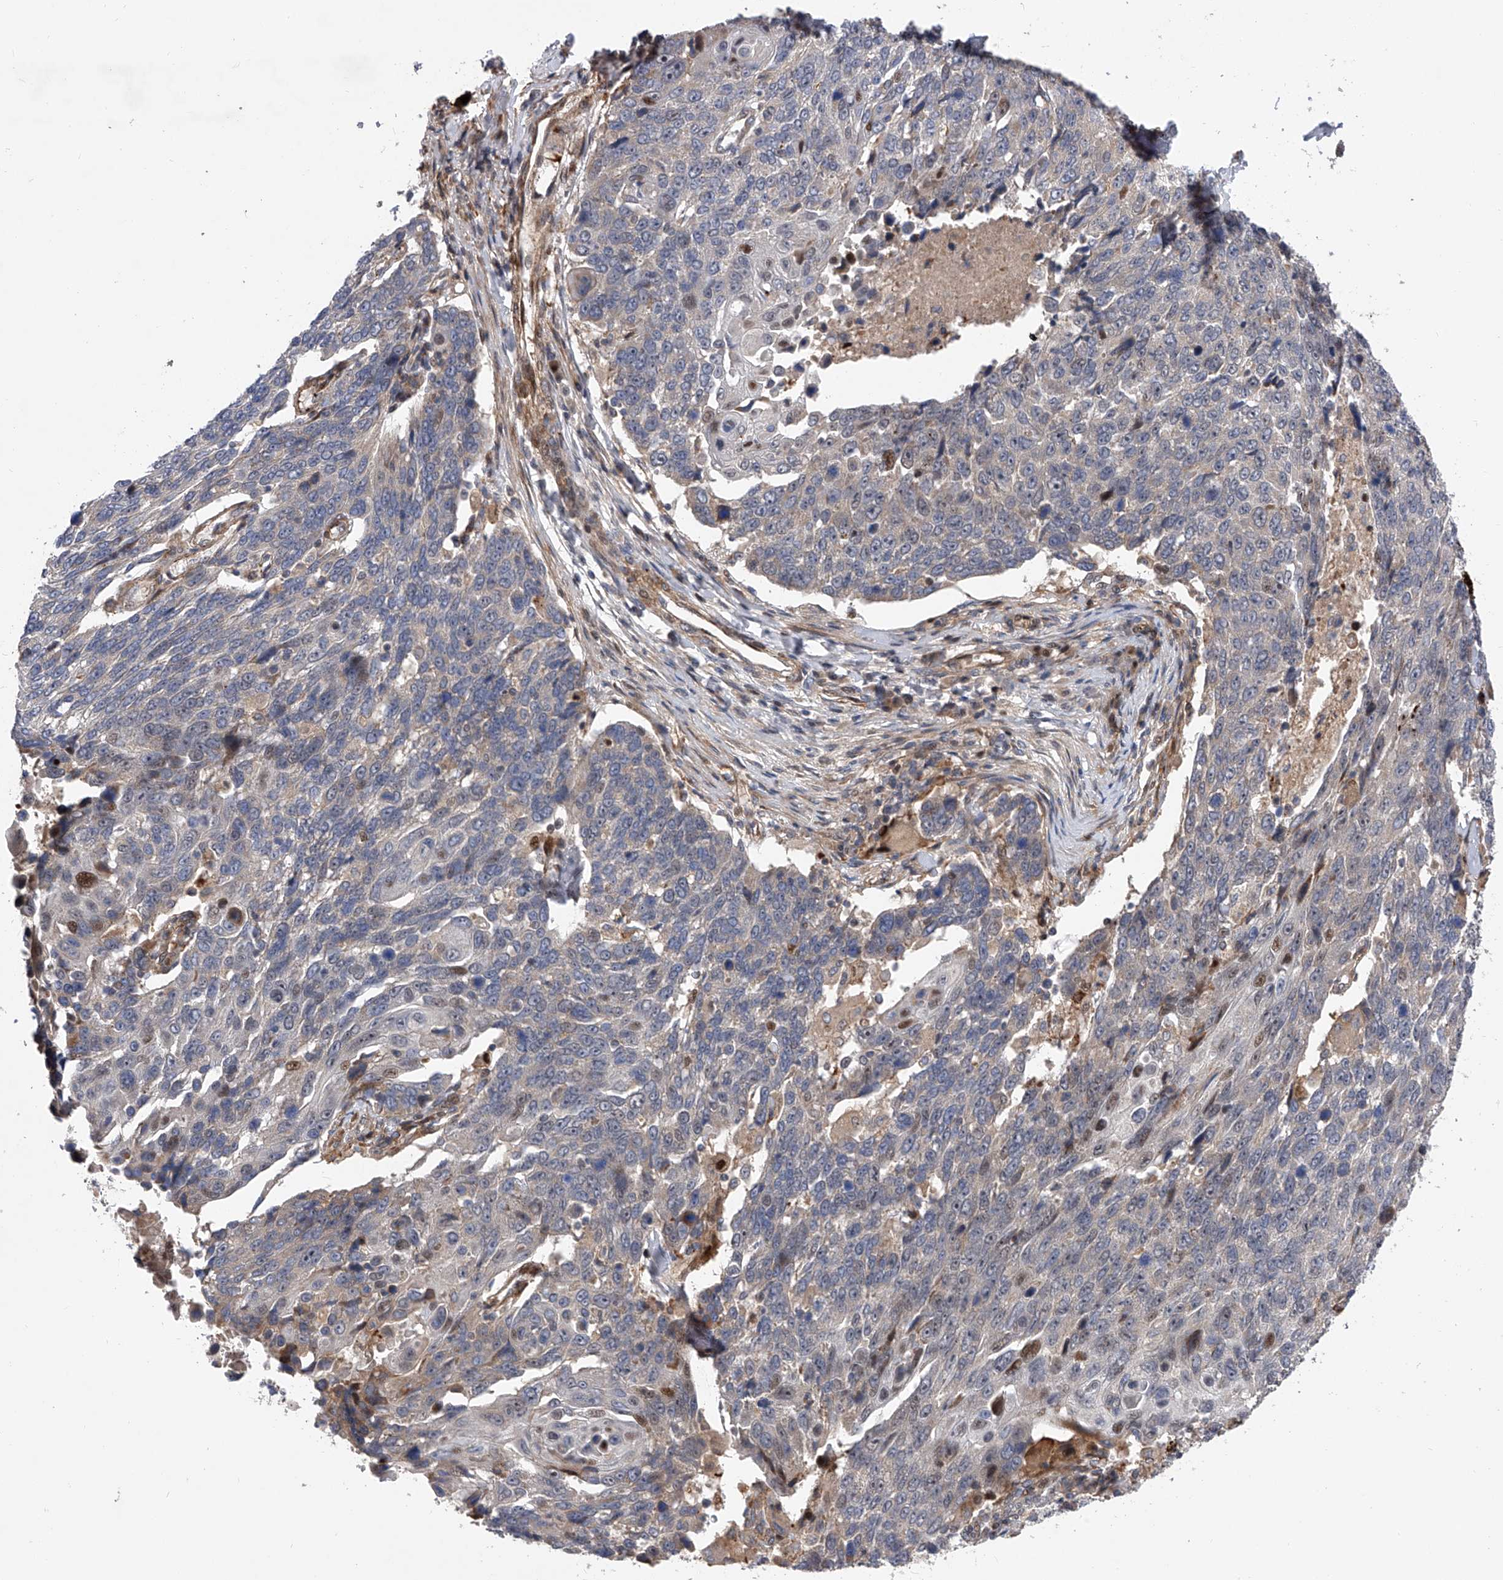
{"staining": {"intensity": "weak", "quantity": "<25%", "location": "cytoplasmic/membranous"}, "tissue": "lung cancer", "cell_type": "Tumor cells", "image_type": "cancer", "snomed": [{"axis": "morphology", "description": "Squamous cell carcinoma, NOS"}, {"axis": "topography", "description": "Lung"}], "caption": "IHC of squamous cell carcinoma (lung) demonstrates no staining in tumor cells.", "gene": "PDSS2", "patient": {"sex": "male", "age": 66}}